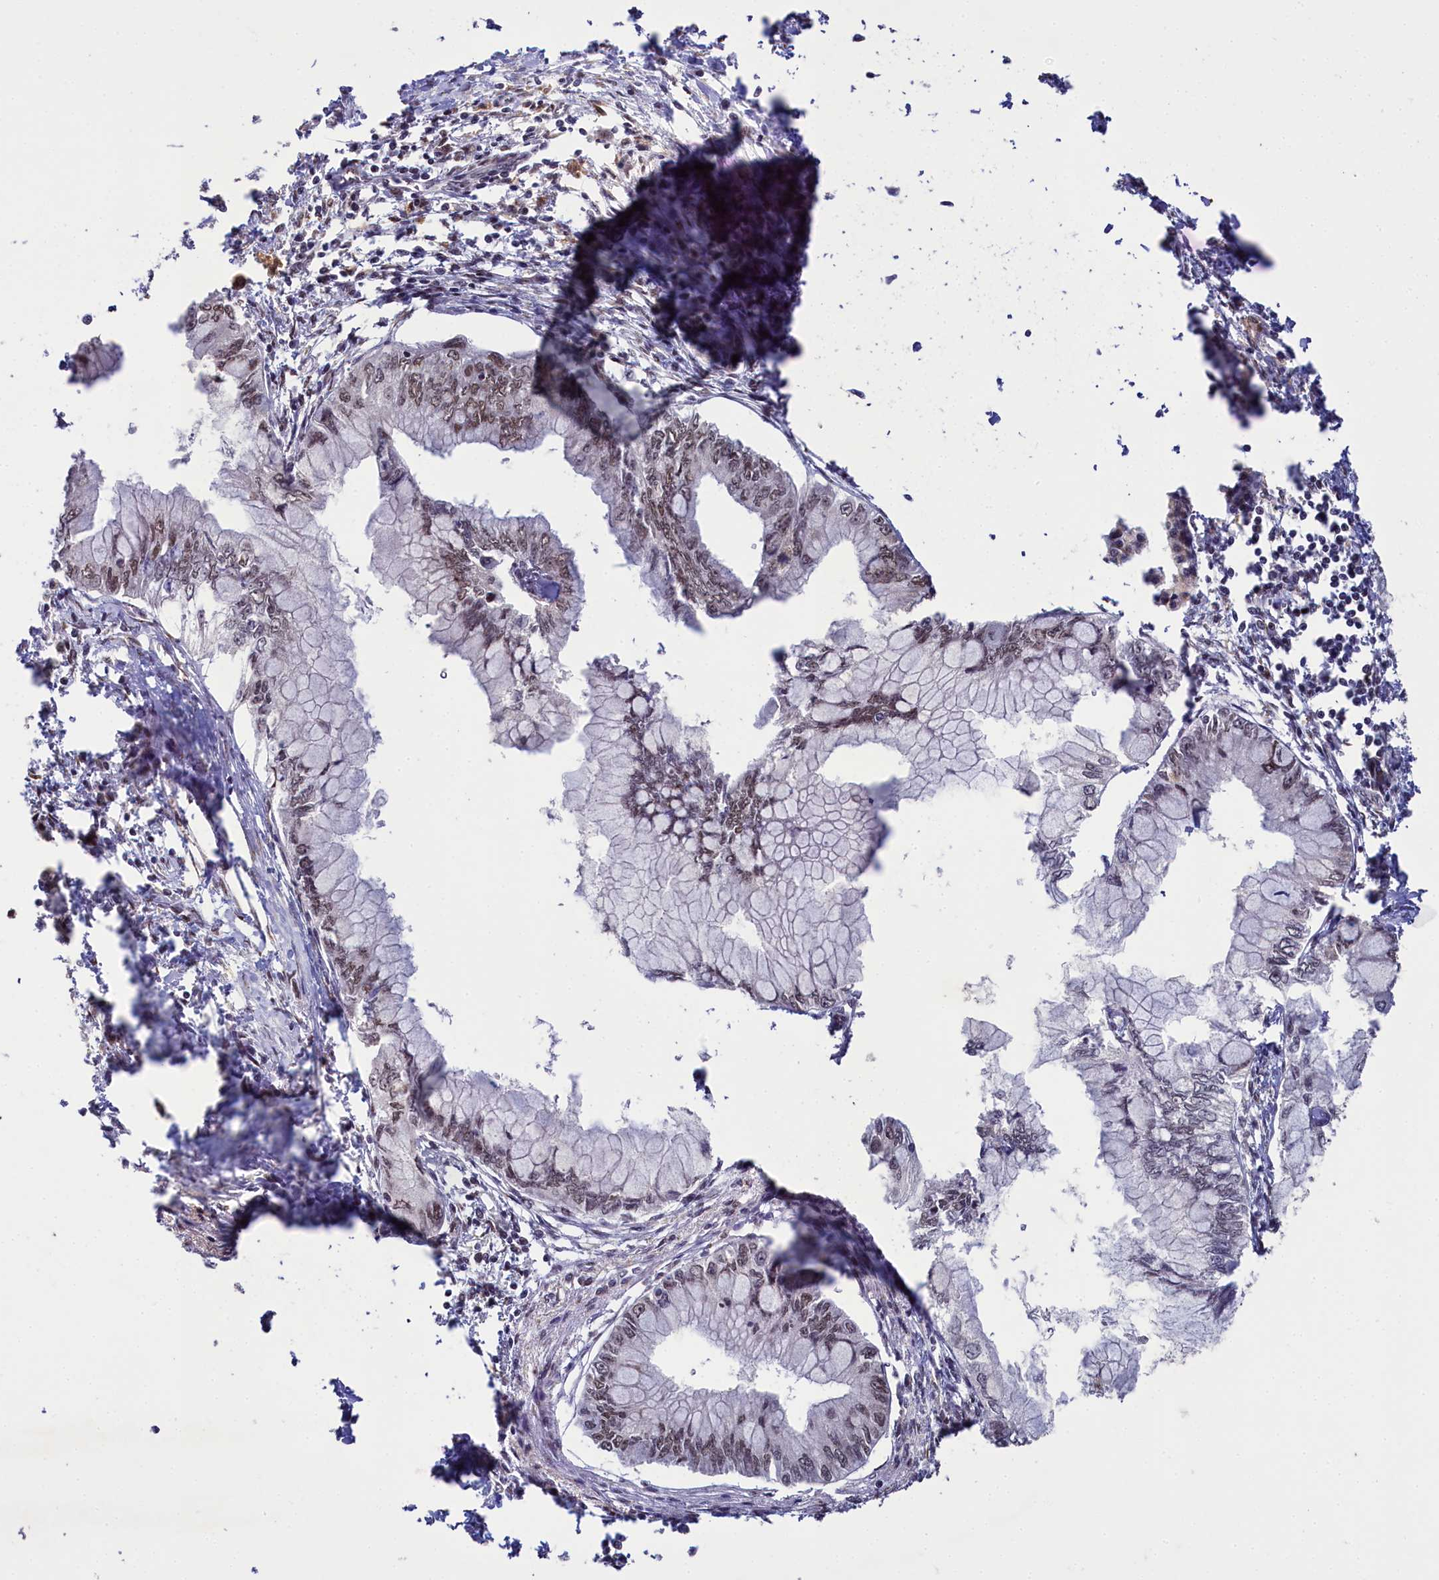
{"staining": {"intensity": "moderate", "quantity": ">75%", "location": "nuclear"}, "tissue": "pancreatic cancer", "cell_type": "Tumor cells", "image_type": "cancer", "snomed": [{"axis": "morphology", "description": "Adenocarcinoma, NOS"}, {"axis": "topography", "description": "Pancreas"}], "caption": "Approximately >75% of tumor cells in human pancreatic adenocarcinoma show moderate nuclear protein staining as visualized by brown immunohistochemical staining.", "gene": "PPHLN1", "patient": {"sex": "male", "age": 48}}